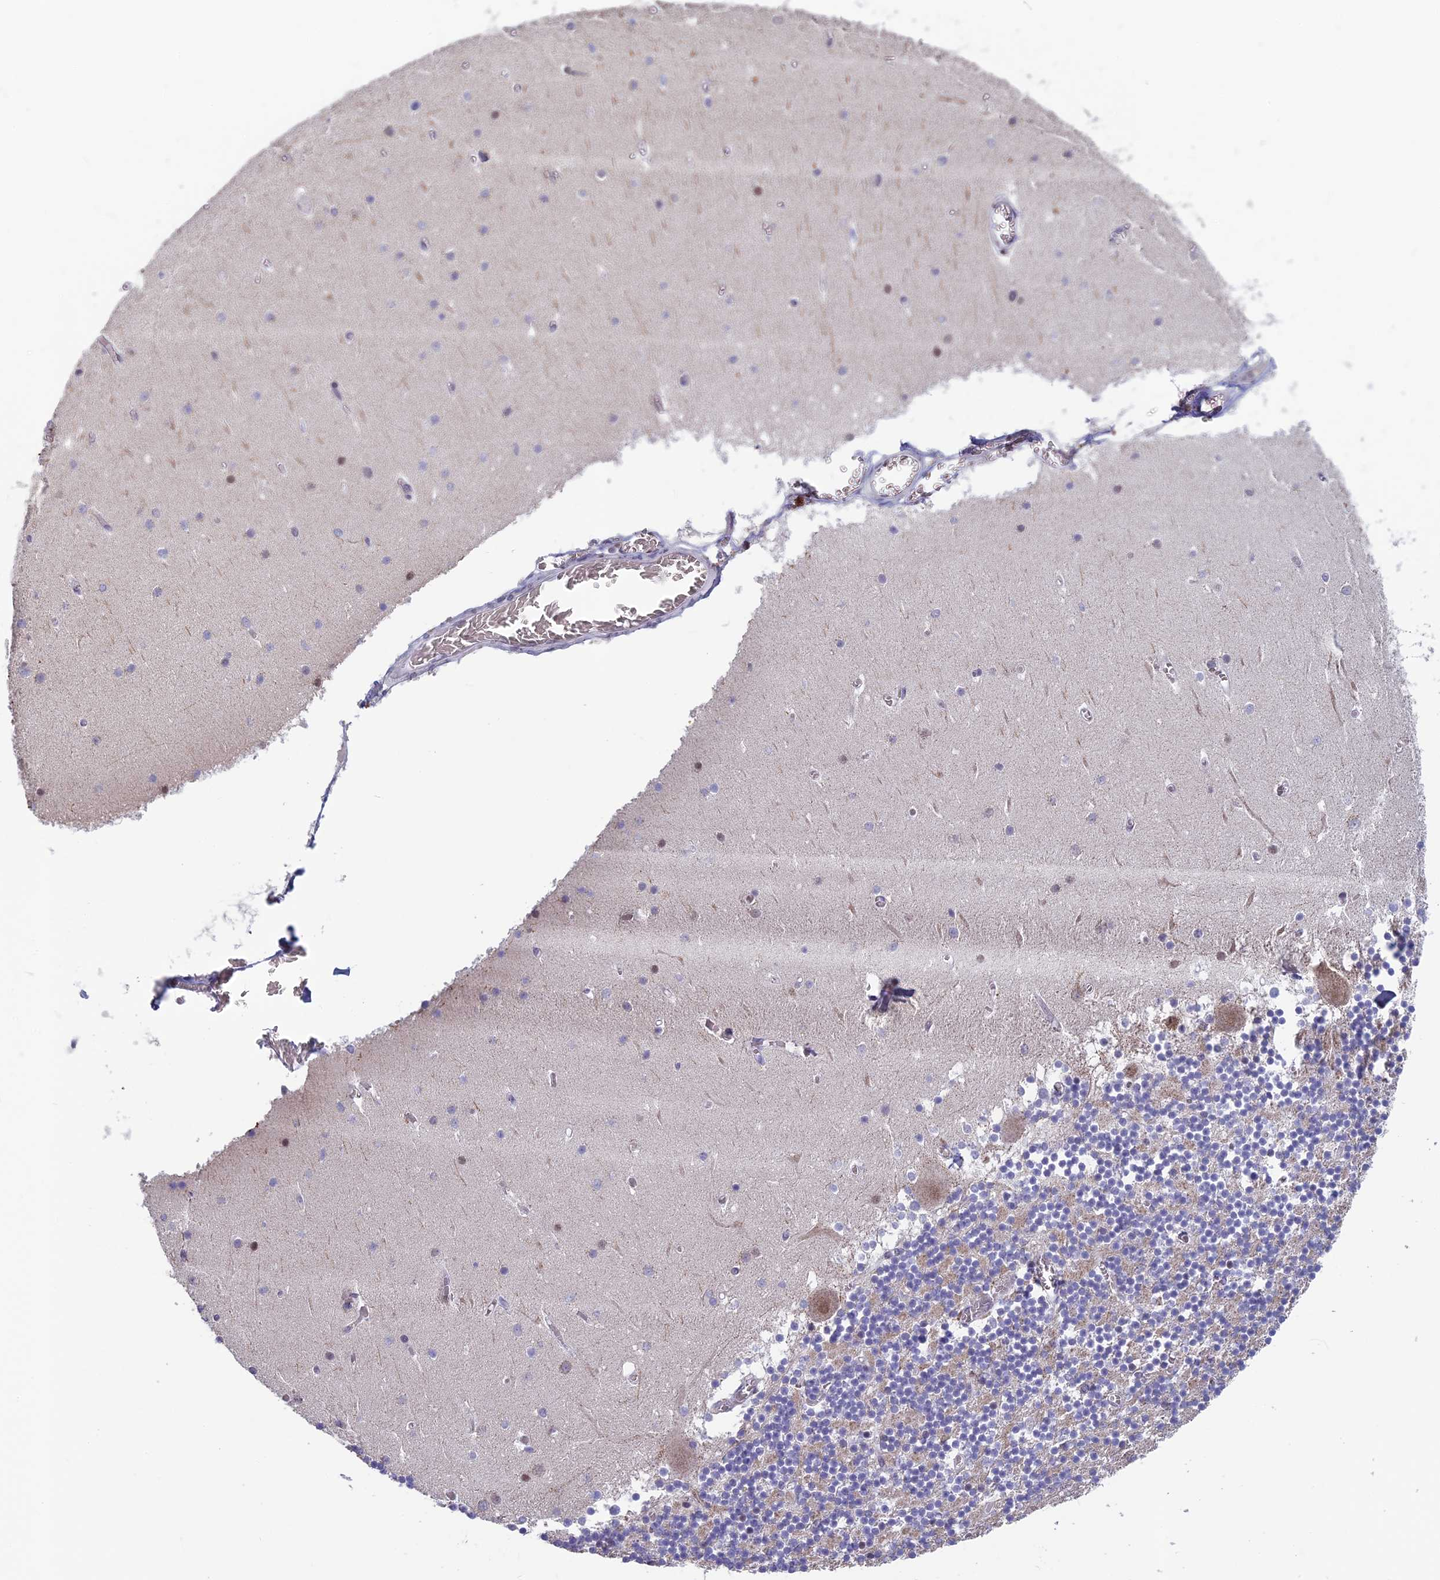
{"staining": {"intensity": "negative", "quantity": "none", "location": "none"}, "tissue": "cerebellum", "cell_type": "Cells in granular layer", "image_type": "normal", "snomed": [{"axis": "morphology", "description": "Normal tissue, NOS"}, {"axis": "topography", "description": "Cerebellum"}], "caption": "IHC micrograph of benign human cerebellum stained for a protein (brown), which shows no positivity in cells in granular layer. The staining was performed using DAB to visualize the protein expression in brown, while the nuclei were stained in blue with hematoxylin (Magnification: 20x).", "gene": "MT", "patient": {"sex": "female", "age": 28}}